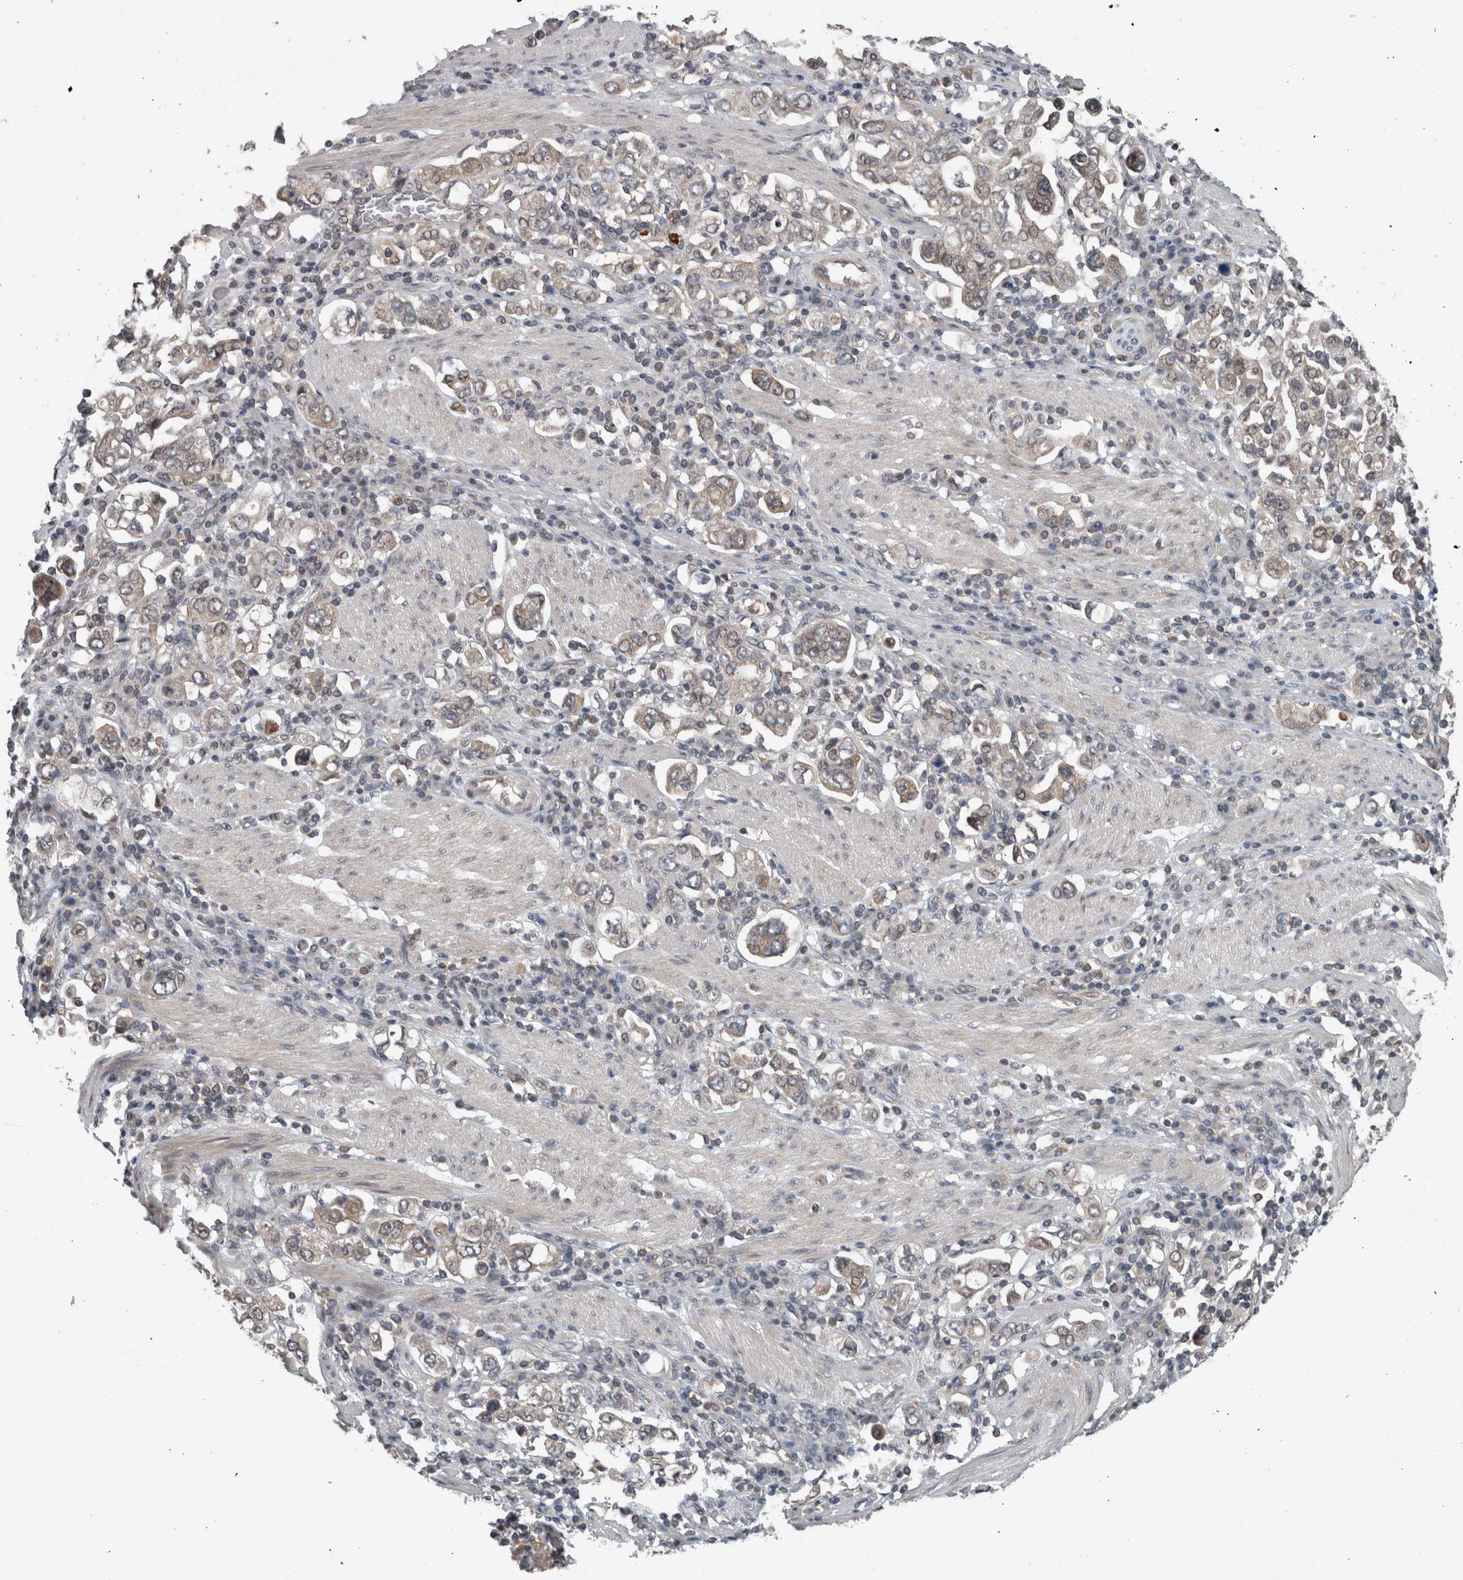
{"staining": {"intensity": "weak", "quantity": "<25%", "location": "cytoplasmic/membranous"}, "tissue": "stomach cancer", "cell_type": "Tumor cells", "image_type": "cancer", "snomed": [{"axis": "morphology", "description": "Adenocarcinoma, NOS"}, {"axis": "topography", "description": "Stomach, upper"}], "caption": "IHC histopathology image of neoplastic tissue: human adenocarcinoma (stomach) stained with DAB (3,3'-diaminobenzidine) shows no significant protein positivity in tumor cells.", "gene": "ENY2", "patient": {"sex": "male", "age": 62}}